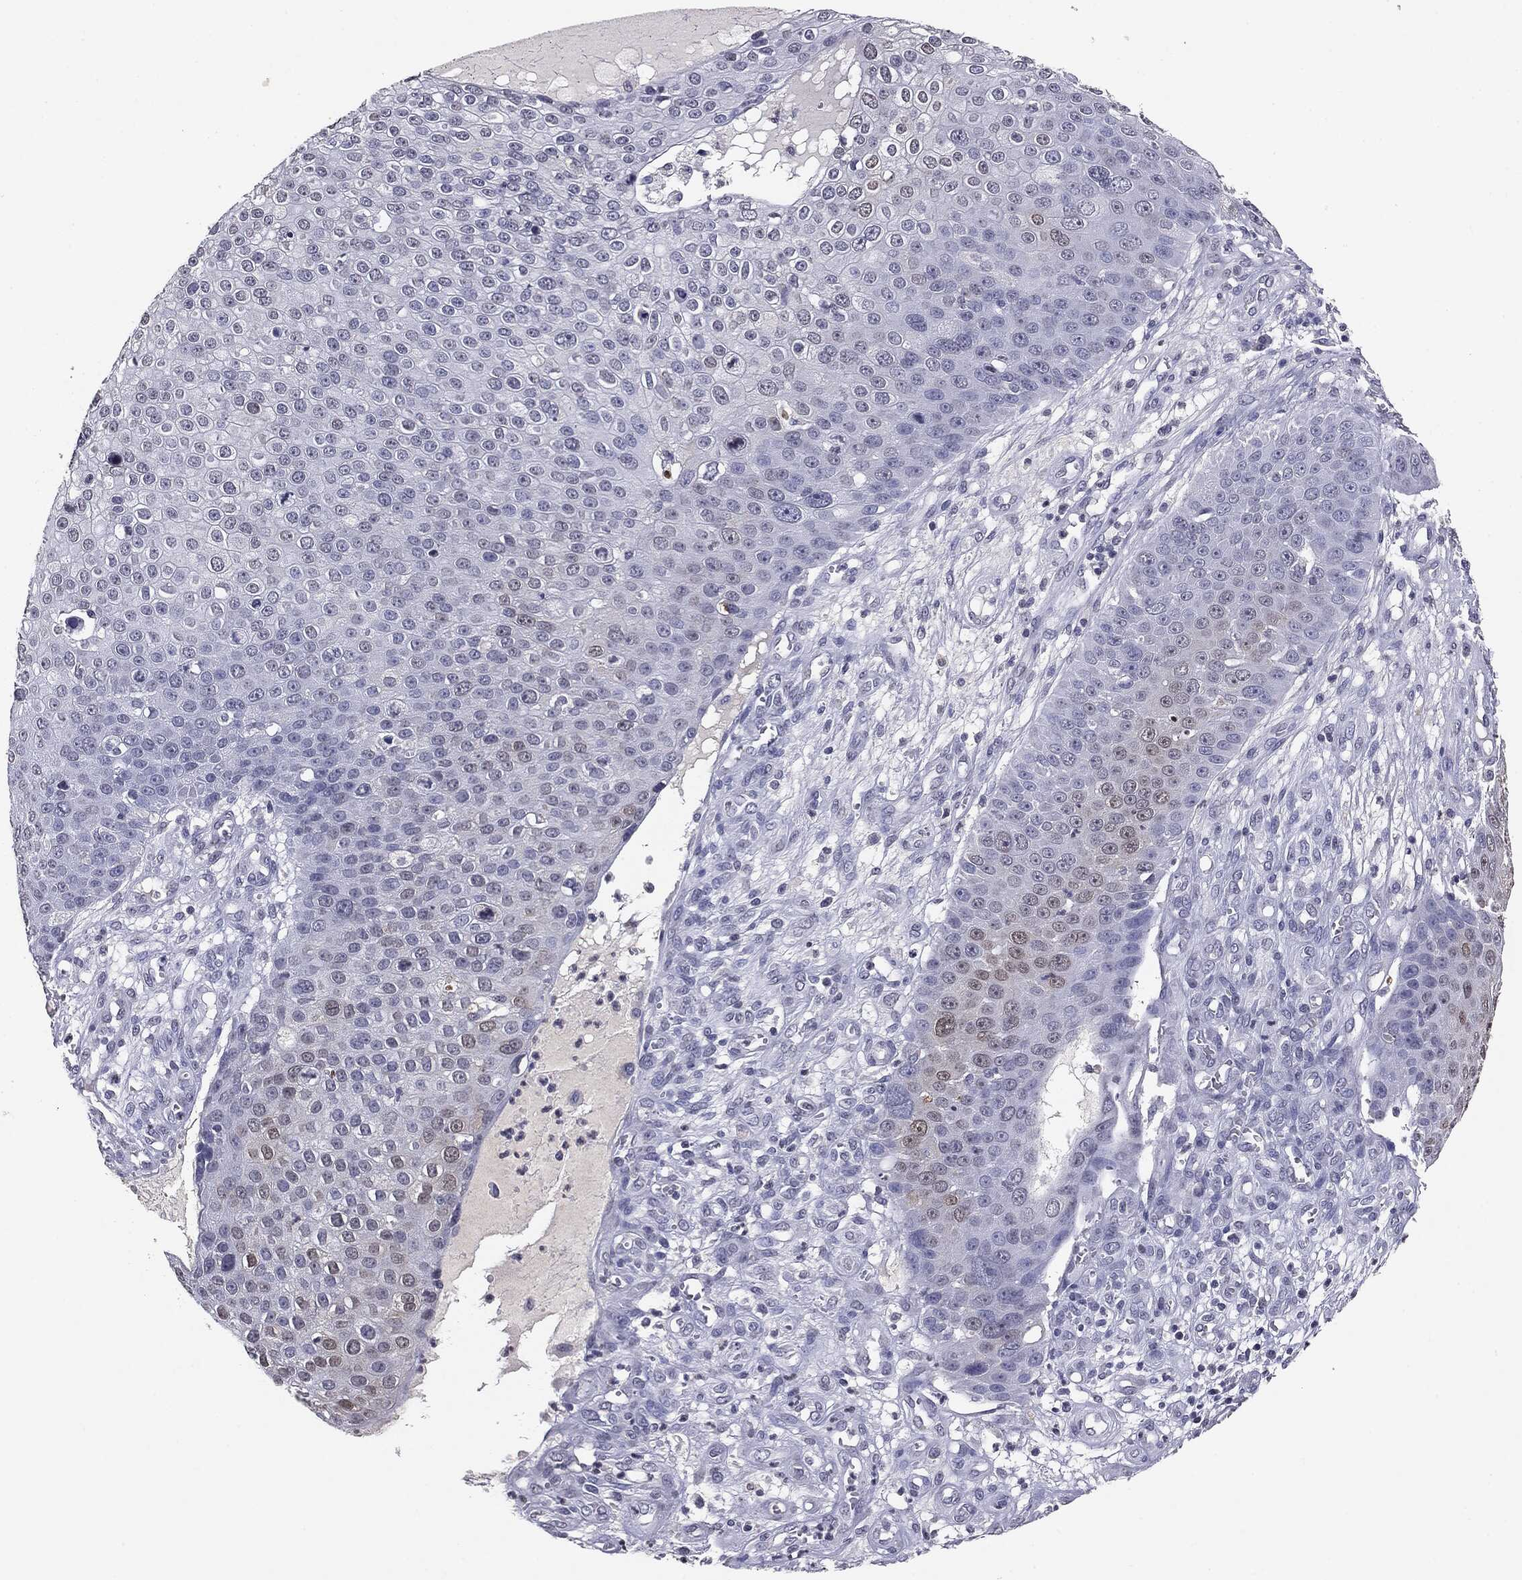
{"staining": {"intensity": "moderate", "quantity": "<25%", "location": "nuclear"}, "tissue": "skin cancer", "cell_type": "Tumor cells", "image_type": "cancer", "snomed": [{"axis": "morphology", "description": "Squamous cell carcinoma, NOS"}, {"axis": "topography", "description": "Skin"}], "caption": "Skin squamous cell carcinoma stained for a protein exhibits moderate nuclear positivity in tumor cells.", "gene": "SERPINB4", "patient": {"sex": "male", "age": 71}}